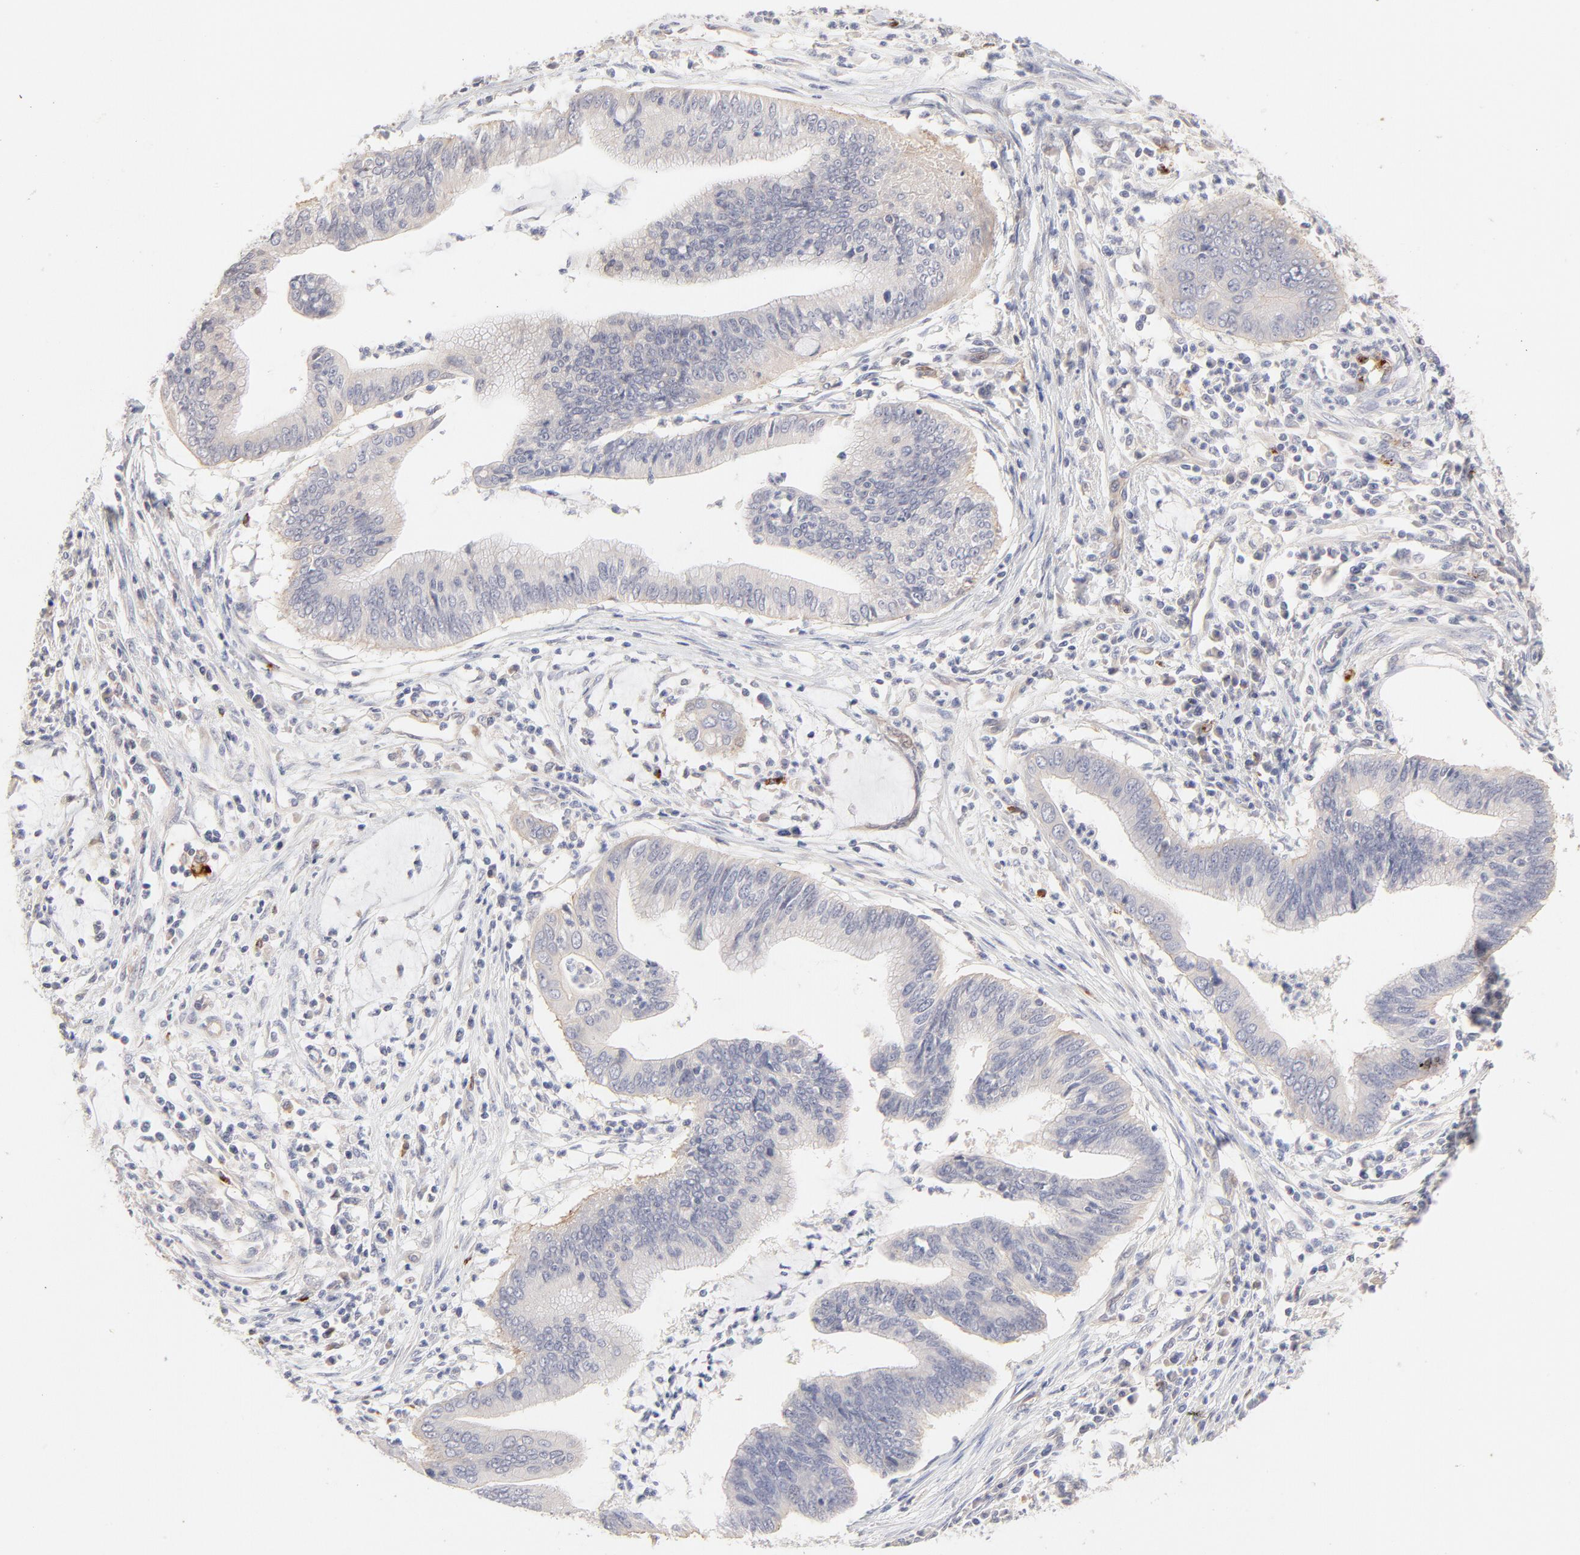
{"staining": {"intensity": "negative", "quantity": "none", "location": "none"}, "tissue": "cervical cancer", "cell_type": "Tumor cells", "image_type": "cancer", "snomed": [{"axis": "morphology", "description": "Adenocarcinoma, NOS"}, {"axis": "topography", "description": "Cervix"}], "caption": "Immunohistochemistry (IHC) of adenocarcinoma (cervical) reveals no positivity in tumor cells.", "gene": "ELF3", "patient": {"sex": "female", "age": 36}}